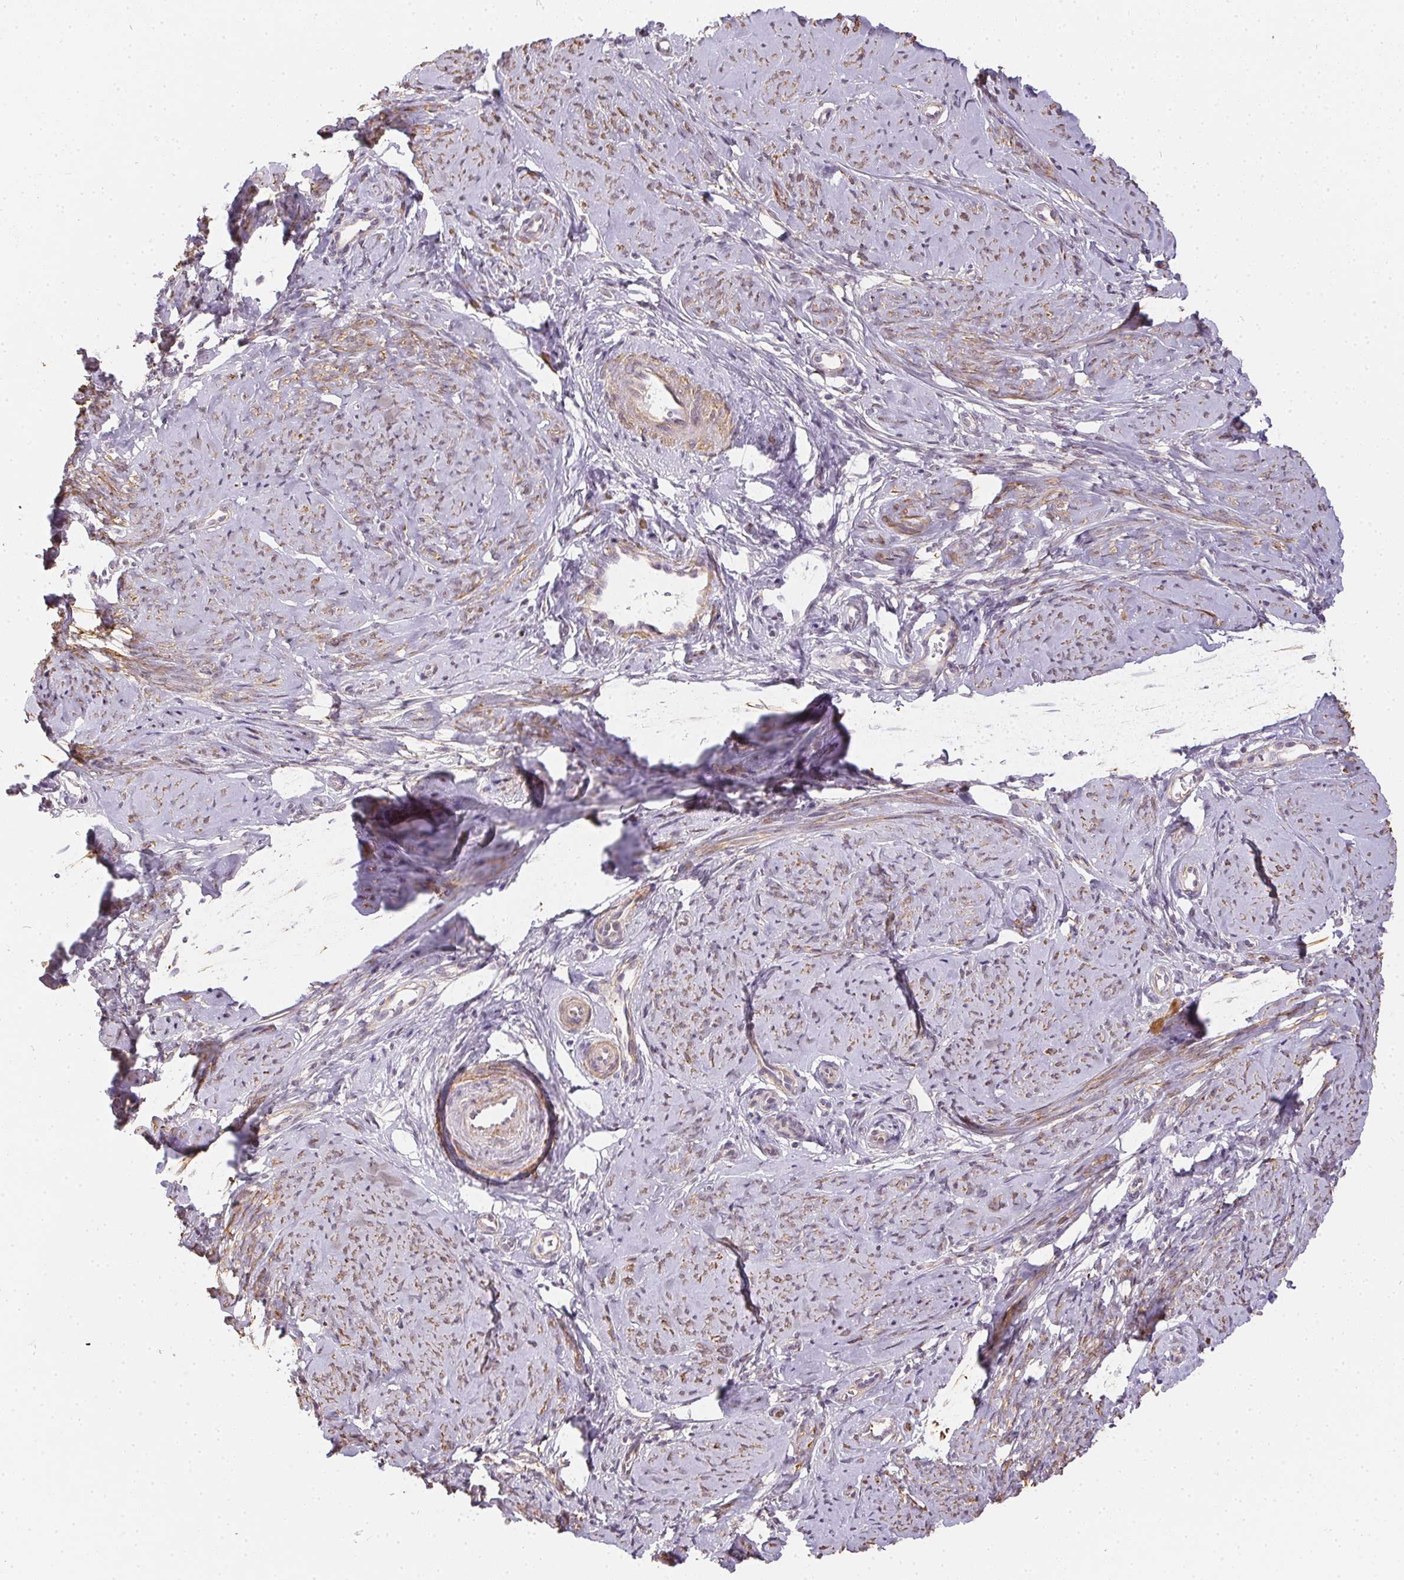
{"staining": {"intensity": "moderate", "quantity": "25%-75%", "location": "cytoplasmic/membranous"}, "tissue": "smooth muscle", "cell_type": "Smooth muscle cells", "image_type": "normal", "snomed": [{"axis": "morphology", "description": "Normal tissue, NOS"}, {"axis": "topography", "description": "Smooth muscle"}], "caption": "Unremarkable smooth muscle reveals moderate cytoplasmic/membranous positivity in about 25%-75% of smooth muscle cells (brown staining indicates protein expression, while blue staining denotes nuclei)..", "gene": "REV3L", "patient": {"sex": "female", "age": 48}}